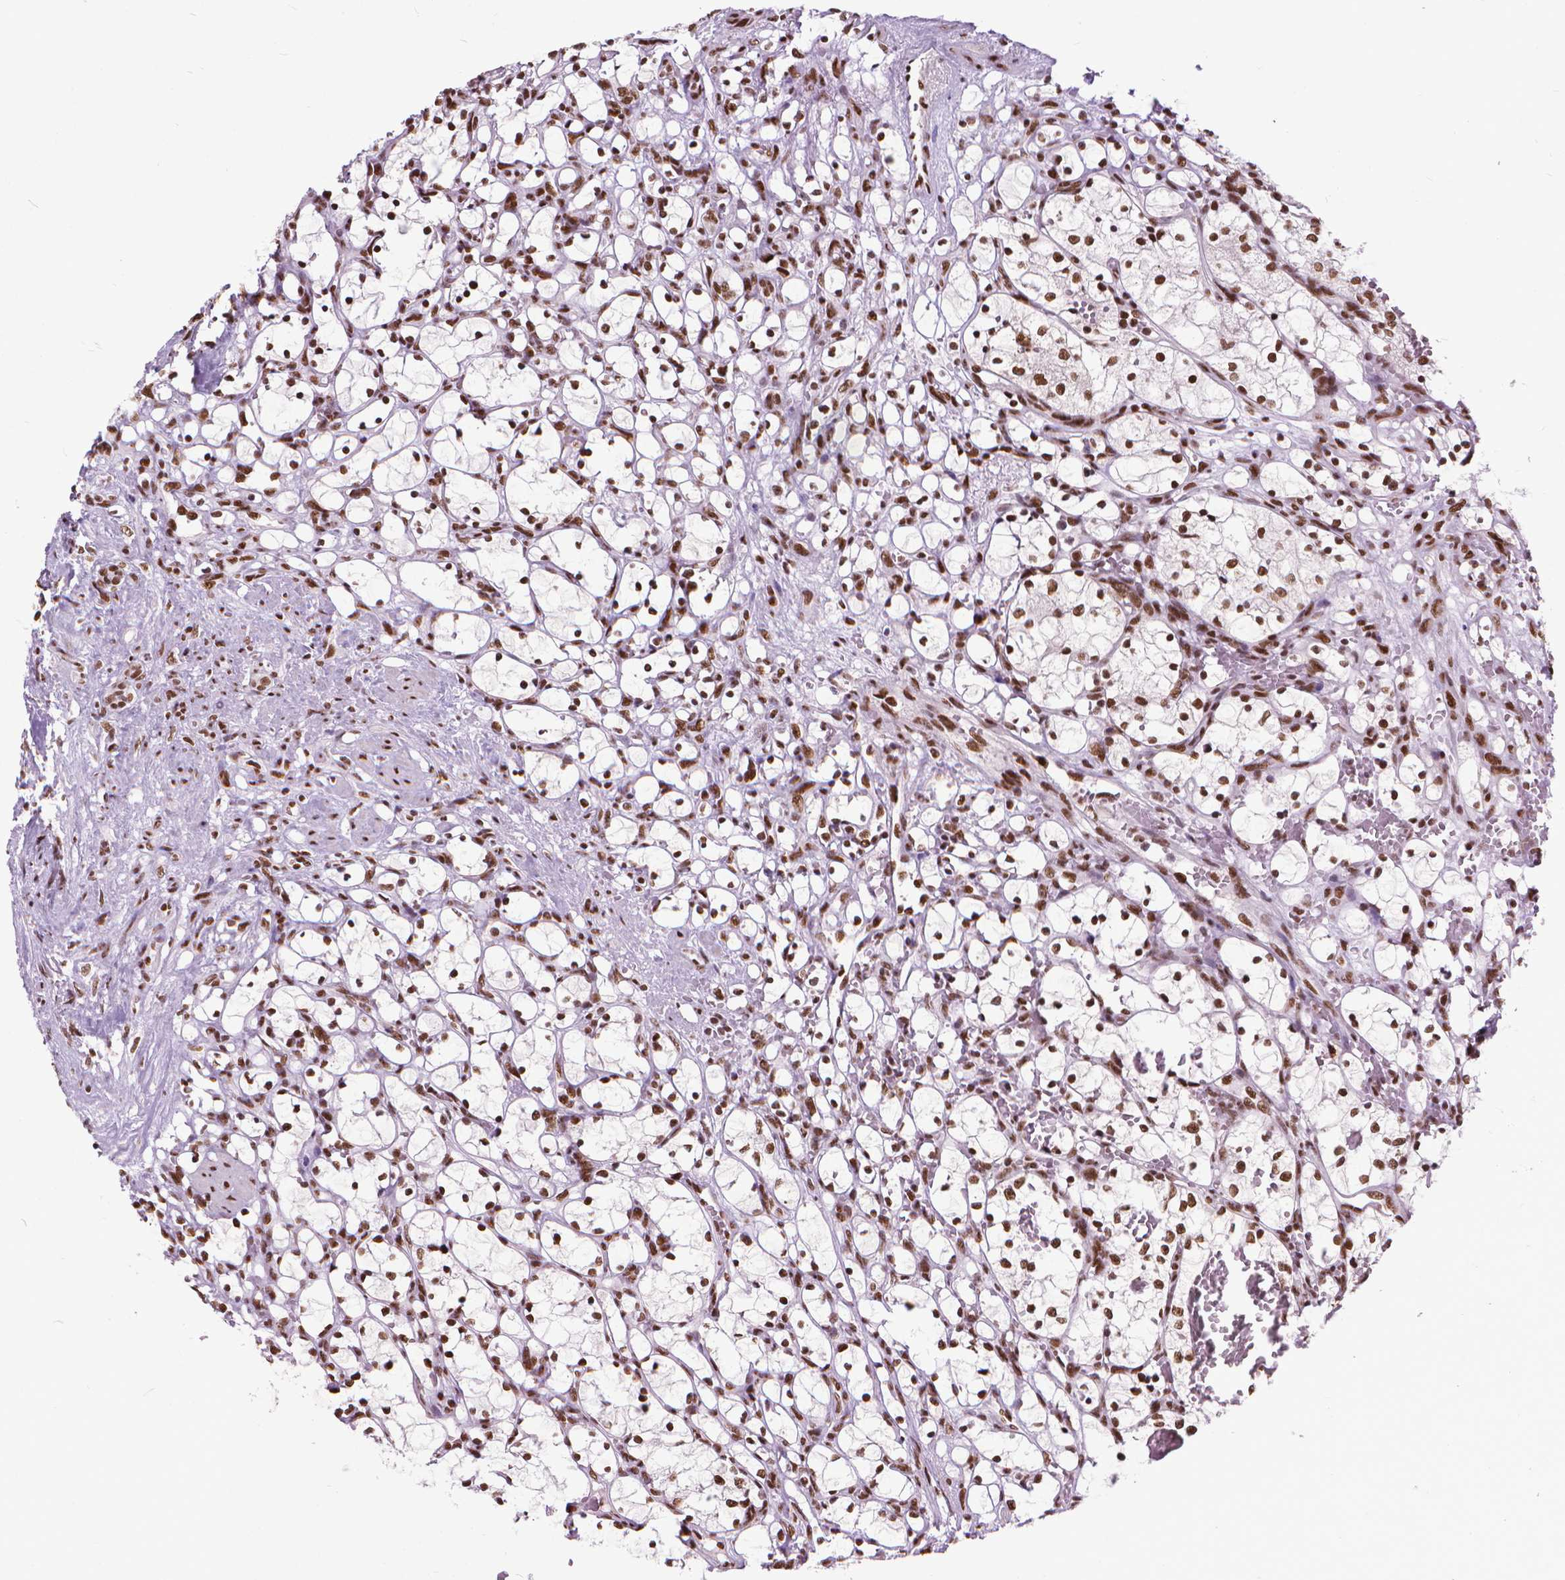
{"staining": {"intensity": "moderate", "quantity": ">75%", "location": "nuclear"}, "tissue": "renal cancer", "cell_type": "Tumor cells", "image_type": "cancer", "snomed": [{"axis": "morphology", "description": "Adenocarcinoma, NOS"}, {"axis": "topography", "description": "Kidney"}], "caption": "Immunohistochemistry (IHC) staining of renal cancer (adenocarcinoma), which exhibits medium levels of moderate nuclear positivity in about >75% of tumor cells indicating moderate nuclear protein positivity. The staining was performed using DAB (brown) for protein detection and nuclei were counterstained in hematoxylin (blue).", "gene": "AKAP8", "patient": {"sex": "female", "age": 69}}